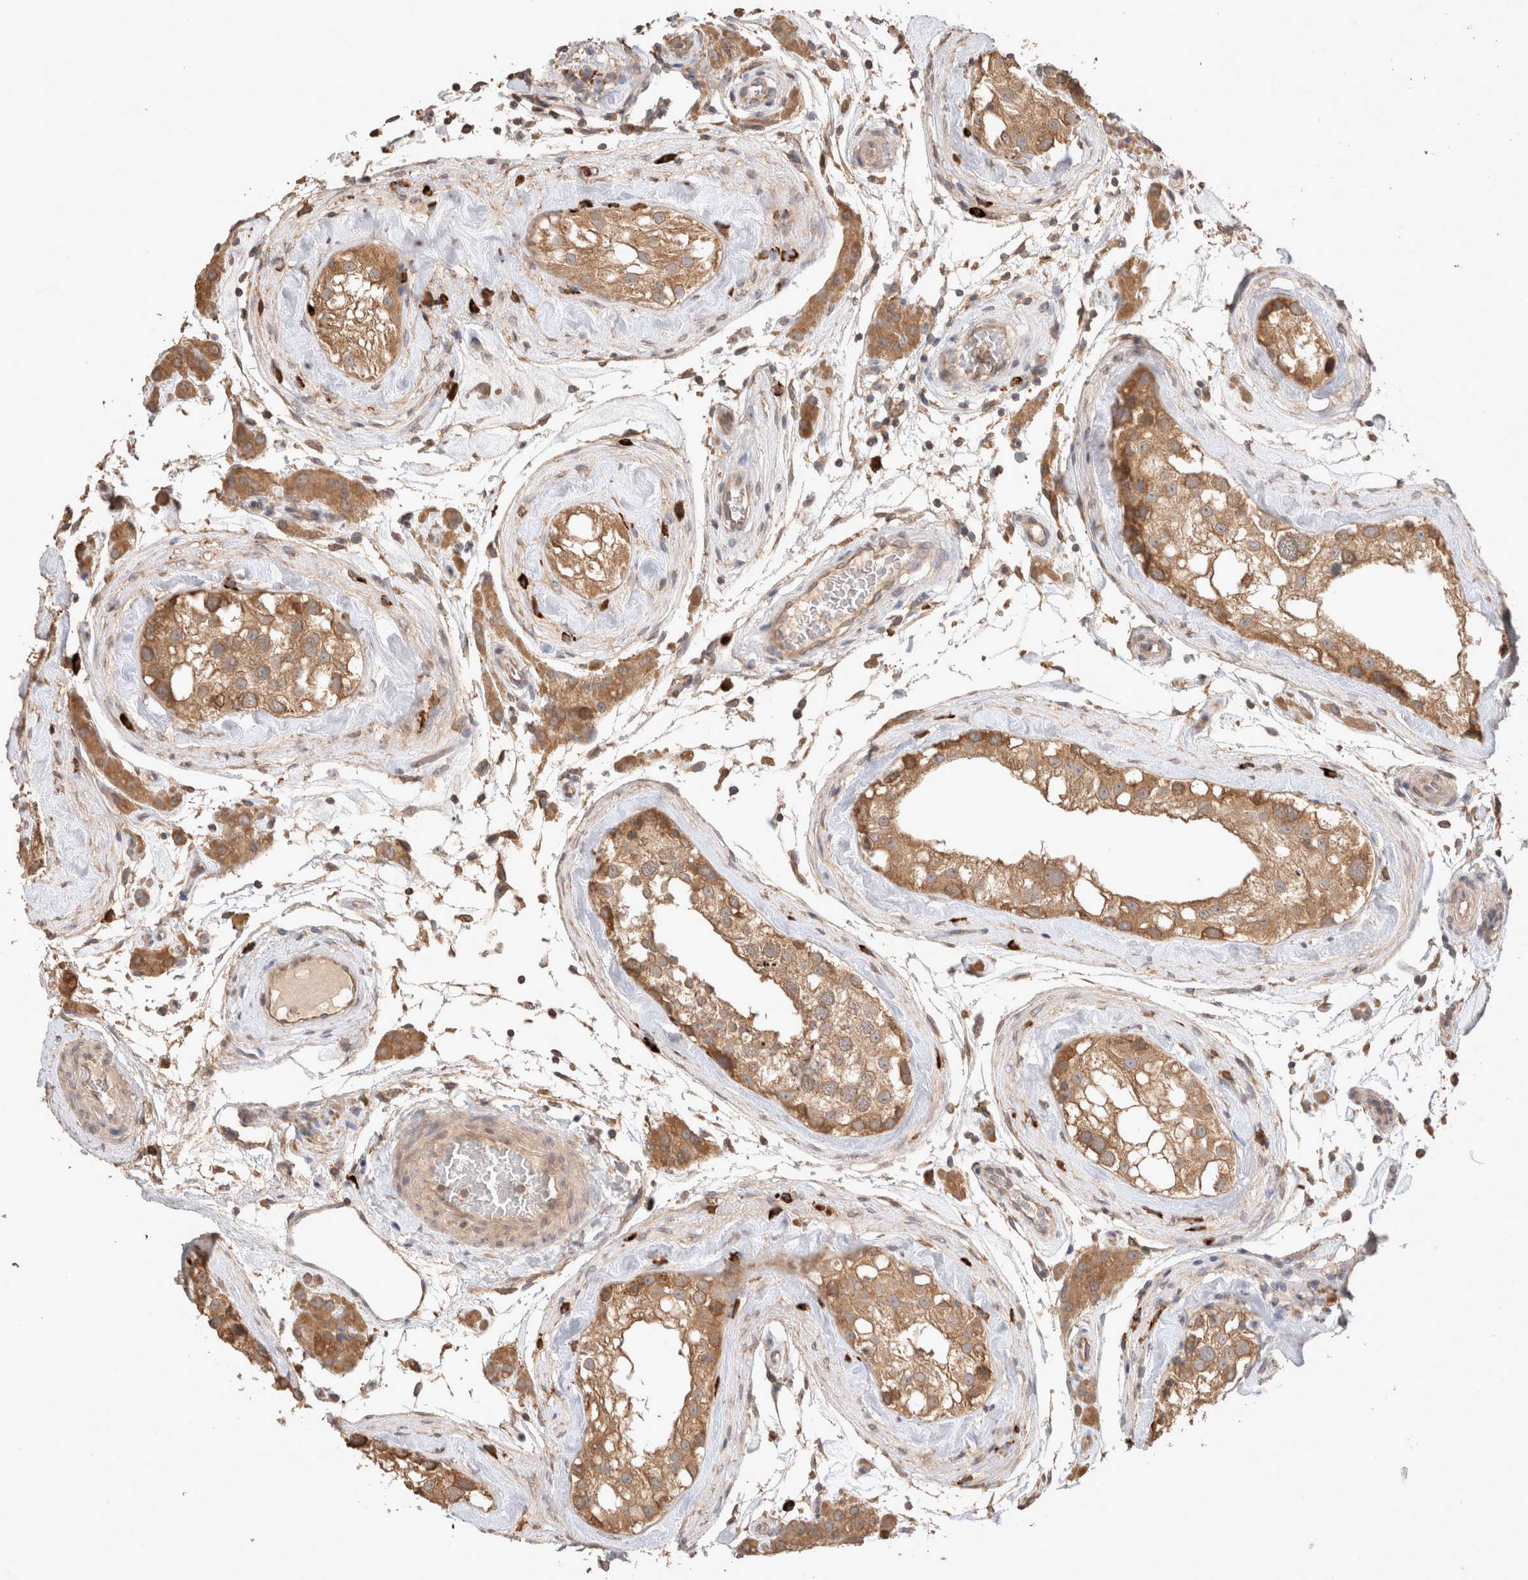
{"staining": {"intensity": "moderate", "quantity": ">75%", "location": "cytoplasmic/membranous"}, "tissue": "testis", "cell_type": "Cells in seminiferous ducts", "image_type": "normal", "snomed": [{"axis": "morphology", "description": "Normal tissue, NOS"}, {"axis": "topography", "description": "Testis"}], "caption": "An immunohistochemistry histopathology image of unremarkable tissue is shown. Protein staining in brown shows moderate cytoplasmic/membranous positivity in testis within cells in seminiferous ducts. (IHC, brightfield microscopy, high magnification).", "gene": "HROB", "patient": {"sex": "male", "age": 46}}